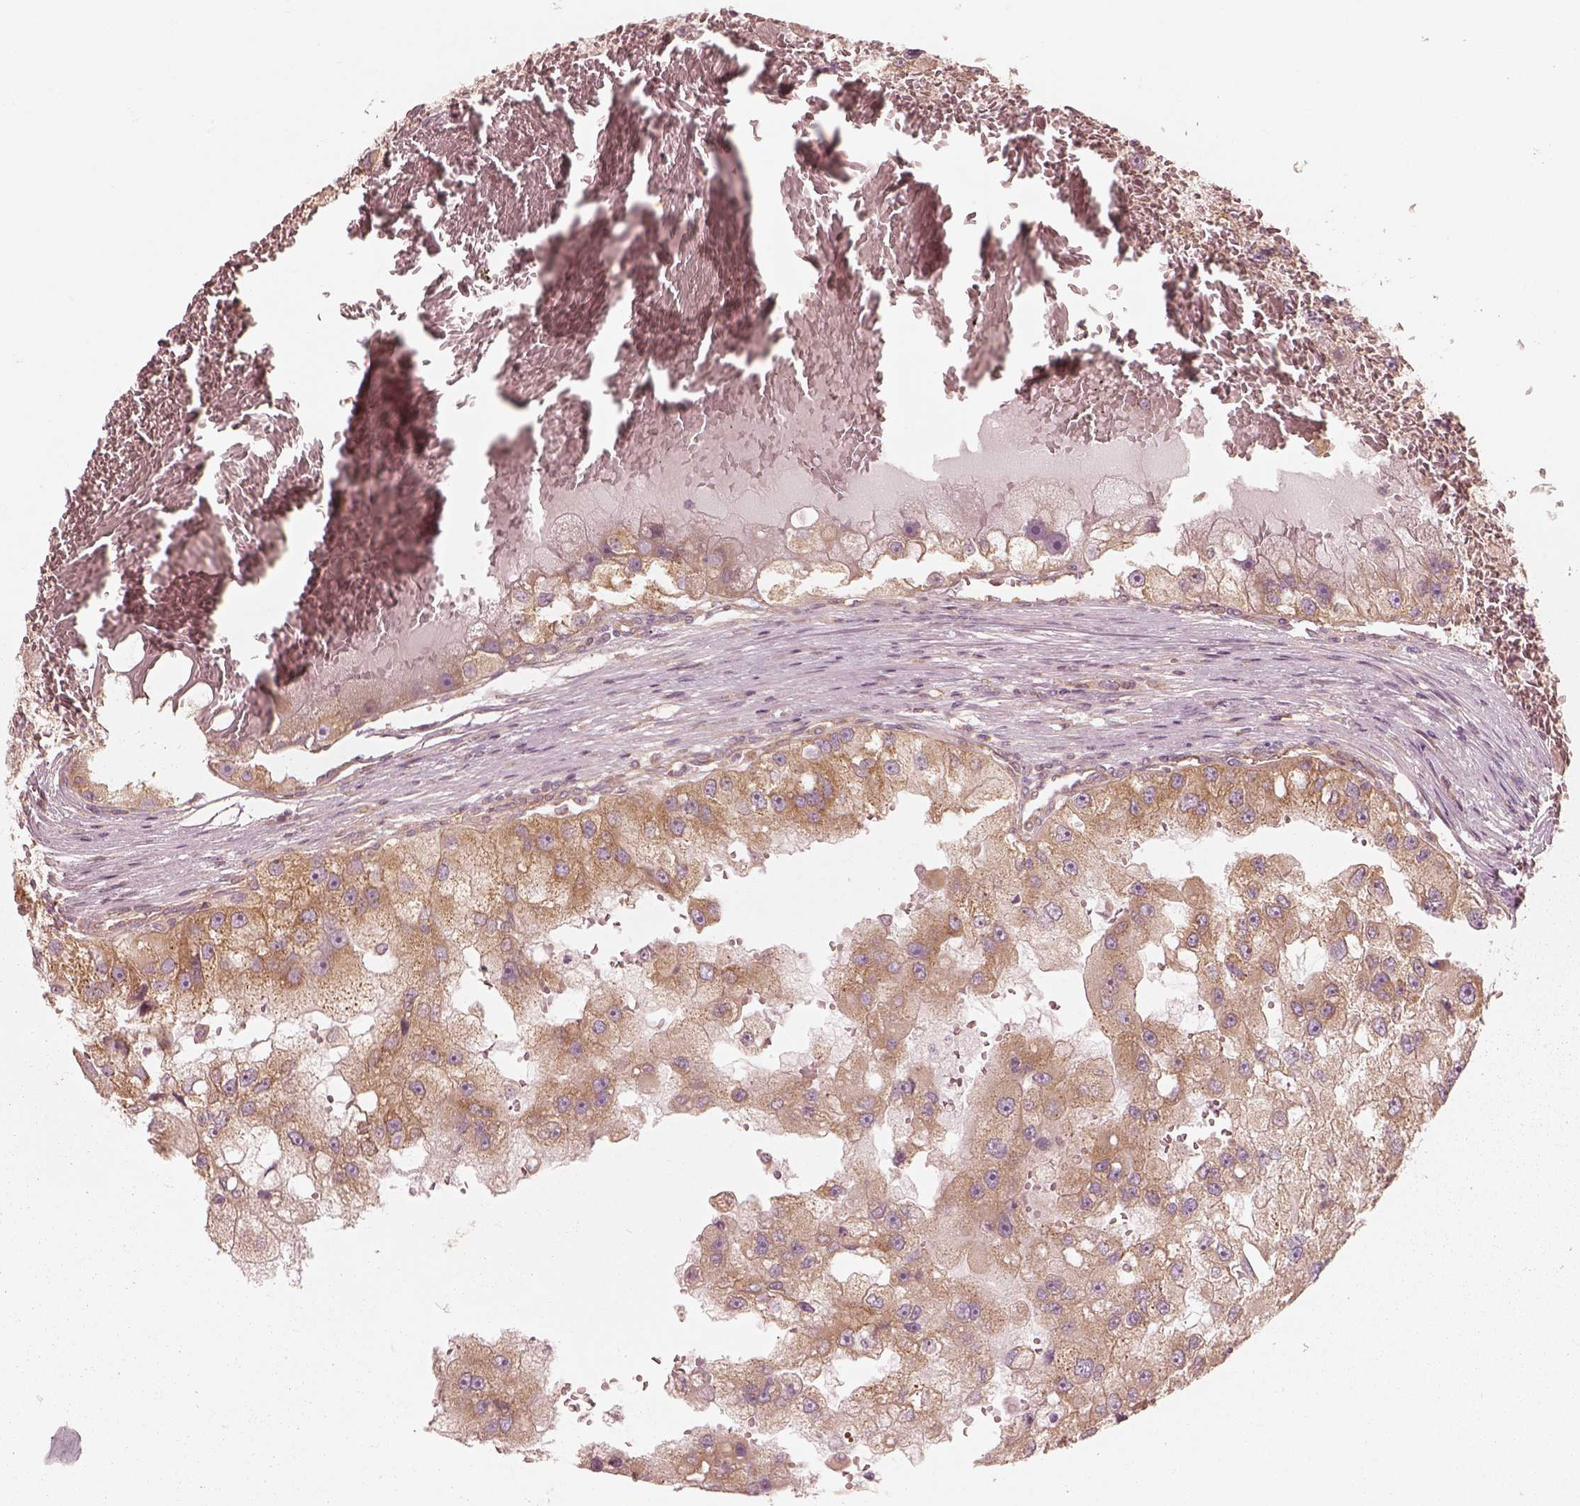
{"staining": {"intensity": "moderate", "quantity": ">75%", "location": "cytoplasmic/membranous"}, "tissue": "renal cancer", "cell_type": "Tumor cells", "image_type": "cancer", "snomed": [{"axis": "morphology", "description": "Adenocarcinoma, NOS"}, {"axis": "topography", "description": "Kidney"}], "caption": "Immunohistochemical staining of renal cancer demonstrates medium levels of moderate cytoplasmic/membranous protein positivity in approximately >75% of tumor cells. The staining was performed using DAB to visualize the protein expression in brown, while the nuclei were stained in blue with hematoxylin (Magnification: 20x).", "gene": "CNOT2", "patient": {"sex": "male", "age": 63}}